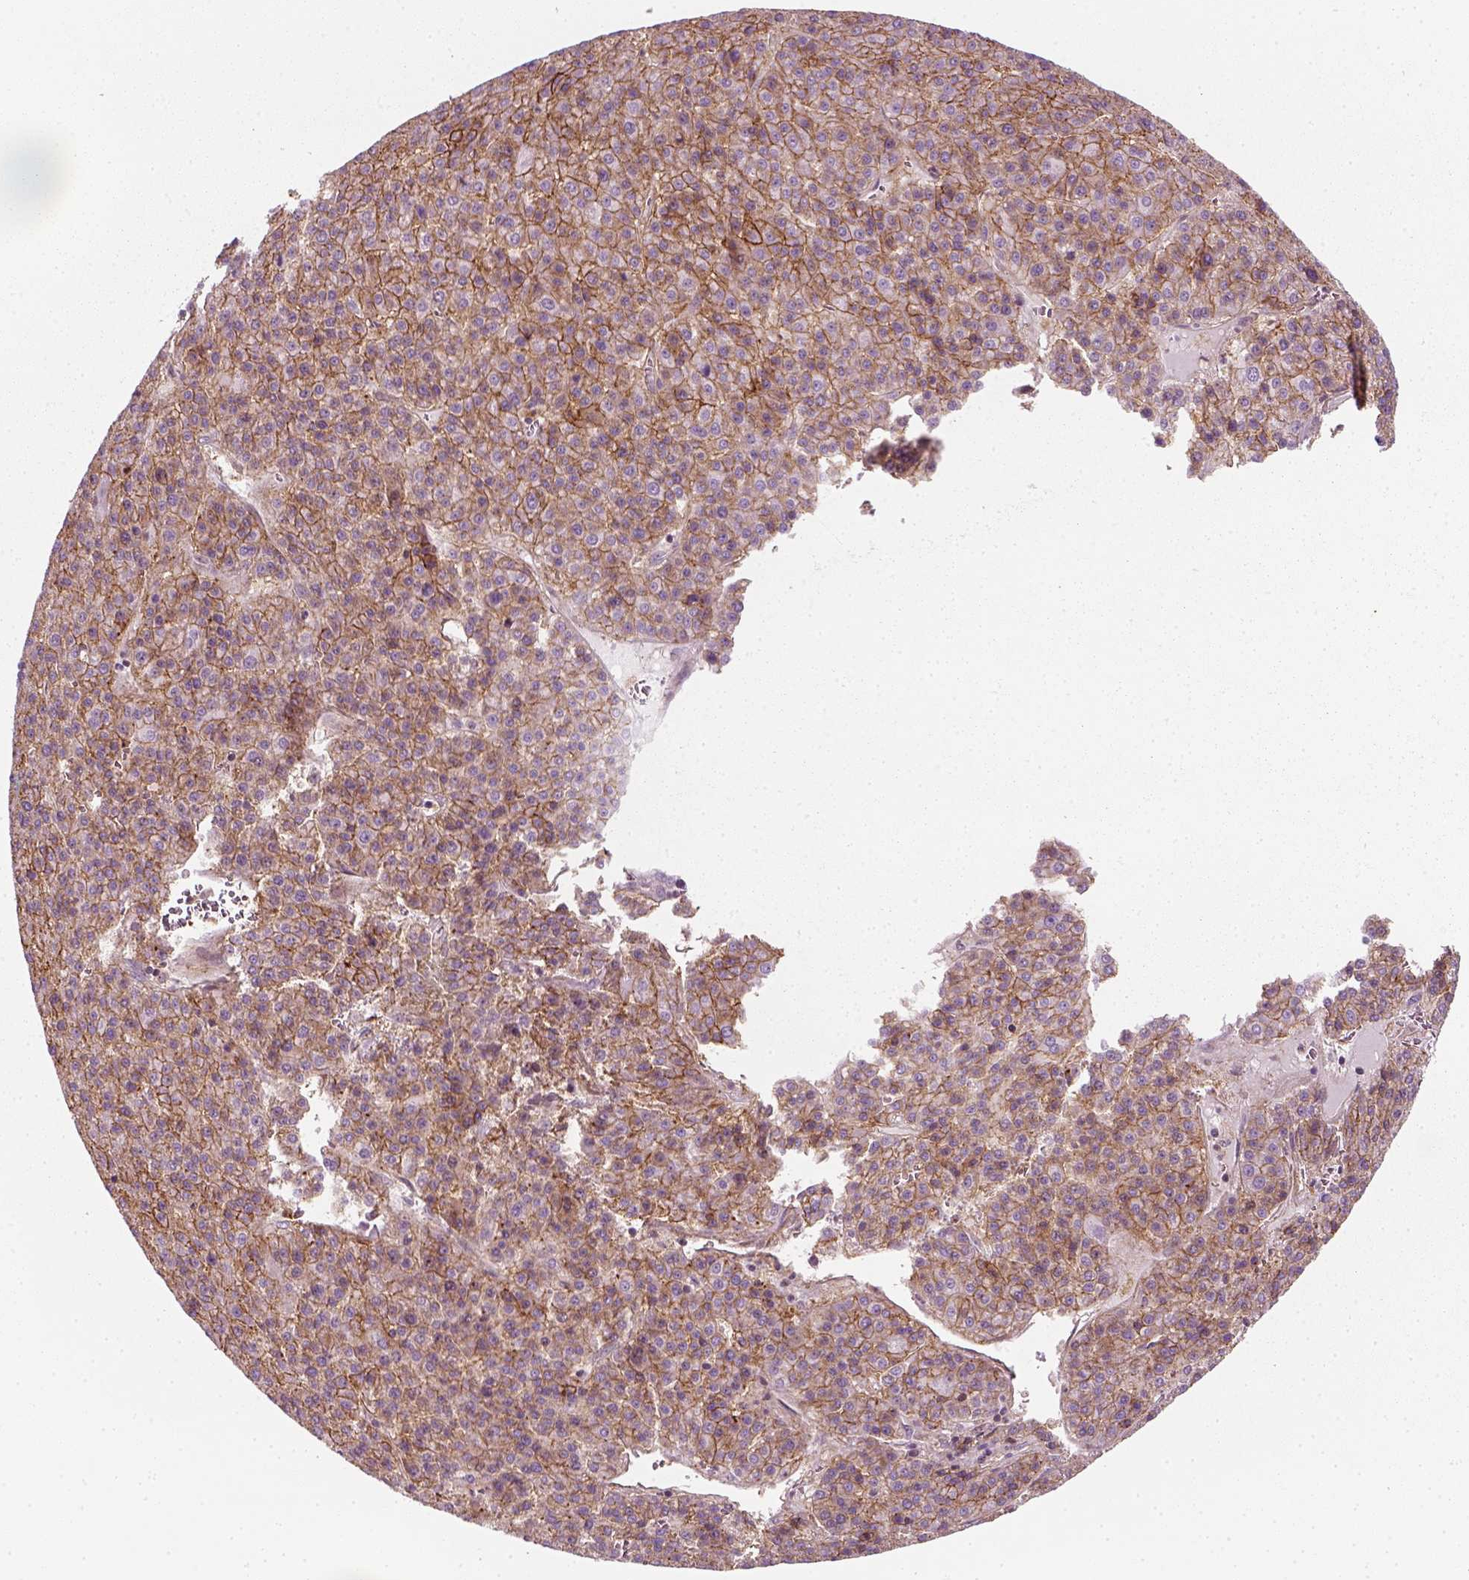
{"staining": {"intensity": "moderate", "quantity": ">75%", "location": "cytoplasmic/membranous"}, "tissue": "liver cancer", "cell_type": "Tumor cells", "image_type": "cancer", "snomed": [{"axis": "morphology", "description": "Carcinoma, Hepatocellular, NOS"}, {"axis": "topography", "description": "Liver"}], "caption": "Protein staining of liver cancer tissue exhibits moderate cytoplasmic/membranous staining in about >75% of tumor cells.", "gene": "NPTN", "patient": {"sex": "female", "age": 58}}